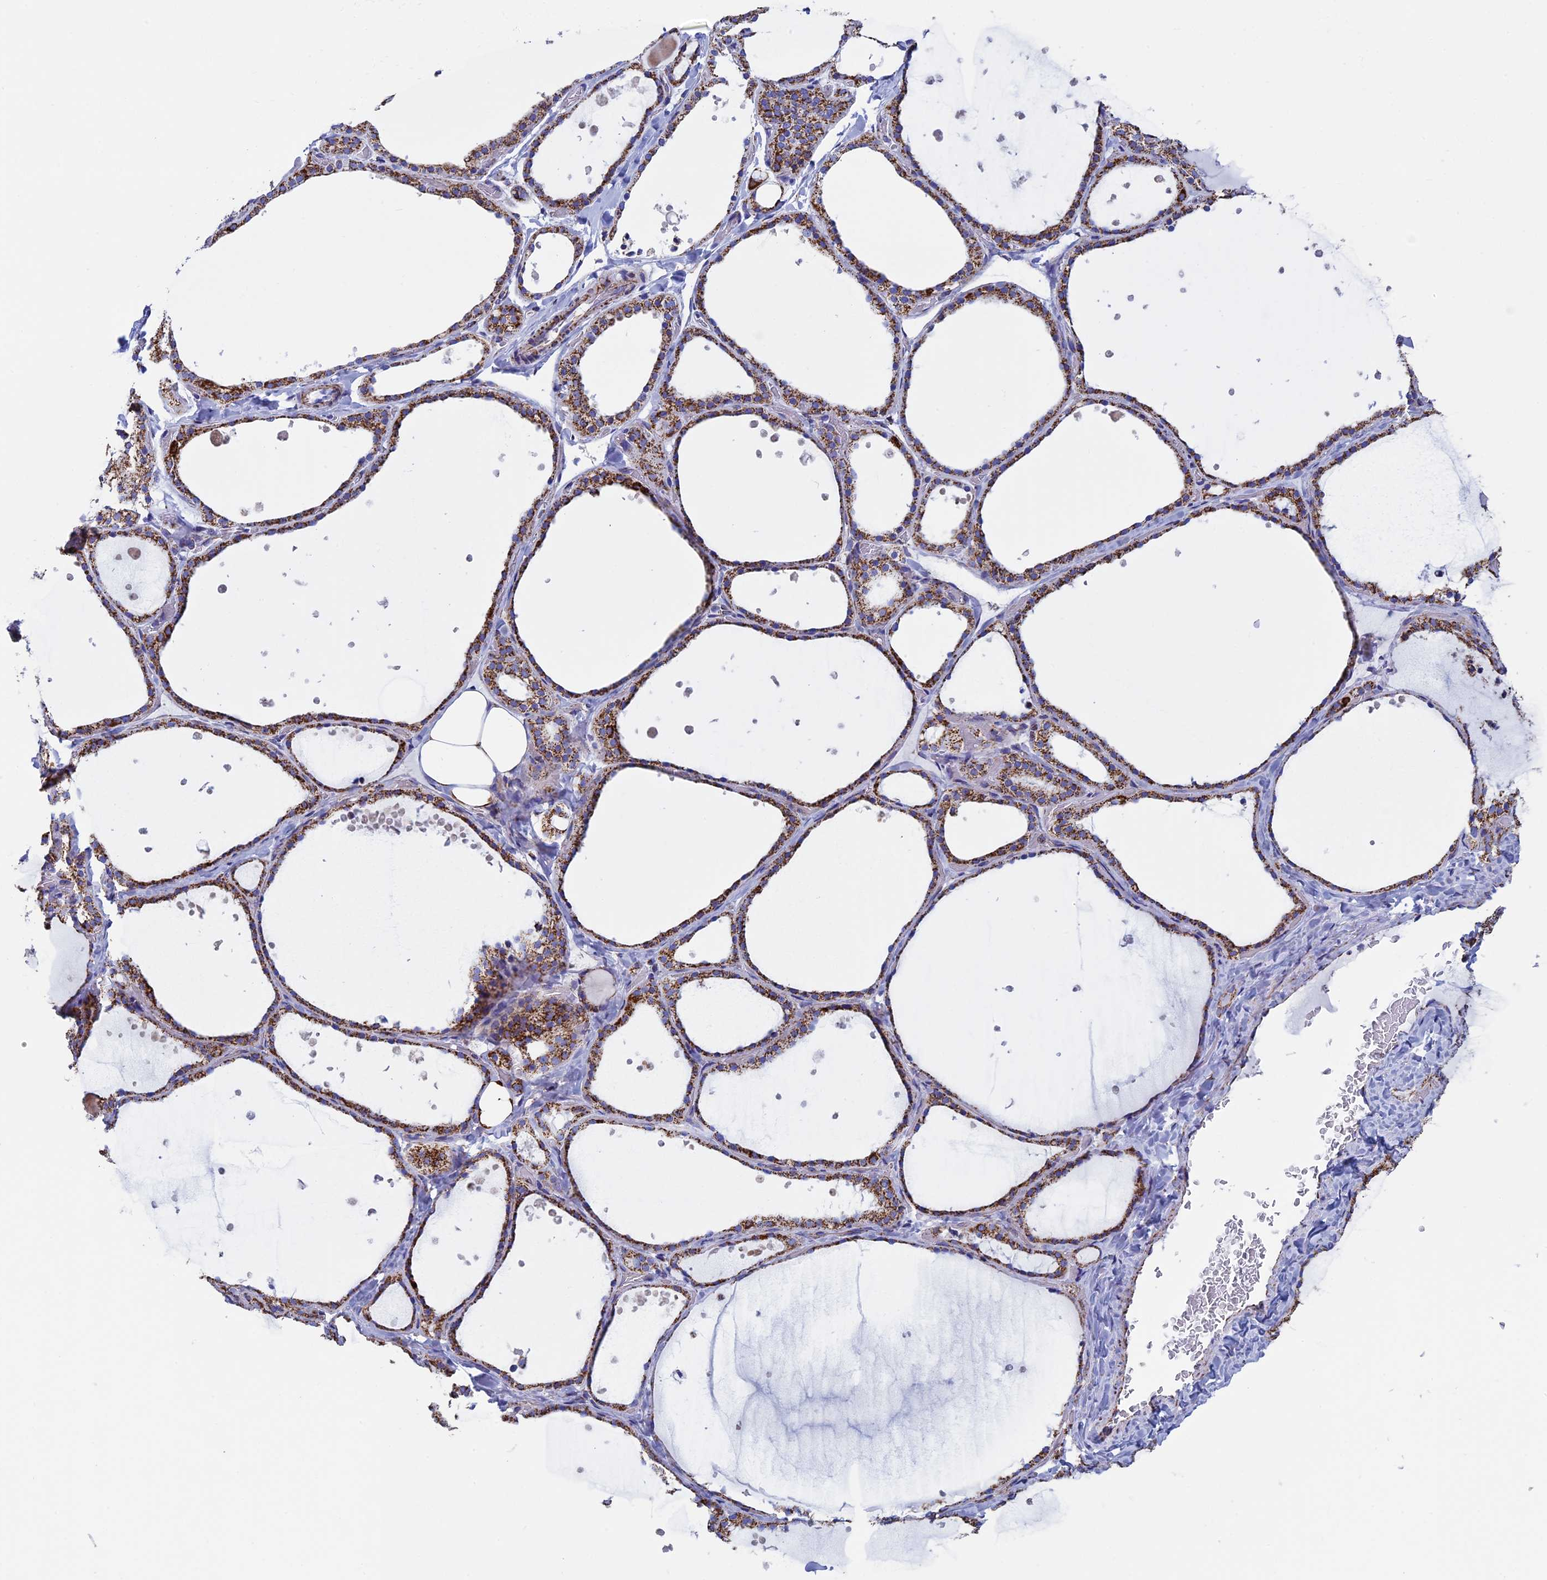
{"staining": {"intensity": "moderate", "quantity": ">75%", "location": "cytoplasmic/membranous"}, "tissue": "thyroid gland", "cell_type": "Glandular cells", "image_type": "normal", "snomed": [{"axis": "morphology", "description": "Normal tissue, NOS"}, {"axis": "topography", "description": "Thyroid gland"}], "caption": "IHC image of benign thyroid gland: human thyroid gland stained using immunohistochemistry (IHC) displays medium levels of moderate protein expression localized specifically in the cytoplasmic/membranous of glandular cells, appearing as a cytoplasmic/membranous brown color.", "gene": "UQCRFS1", "patient": {"sex": "female", "age": 44}}